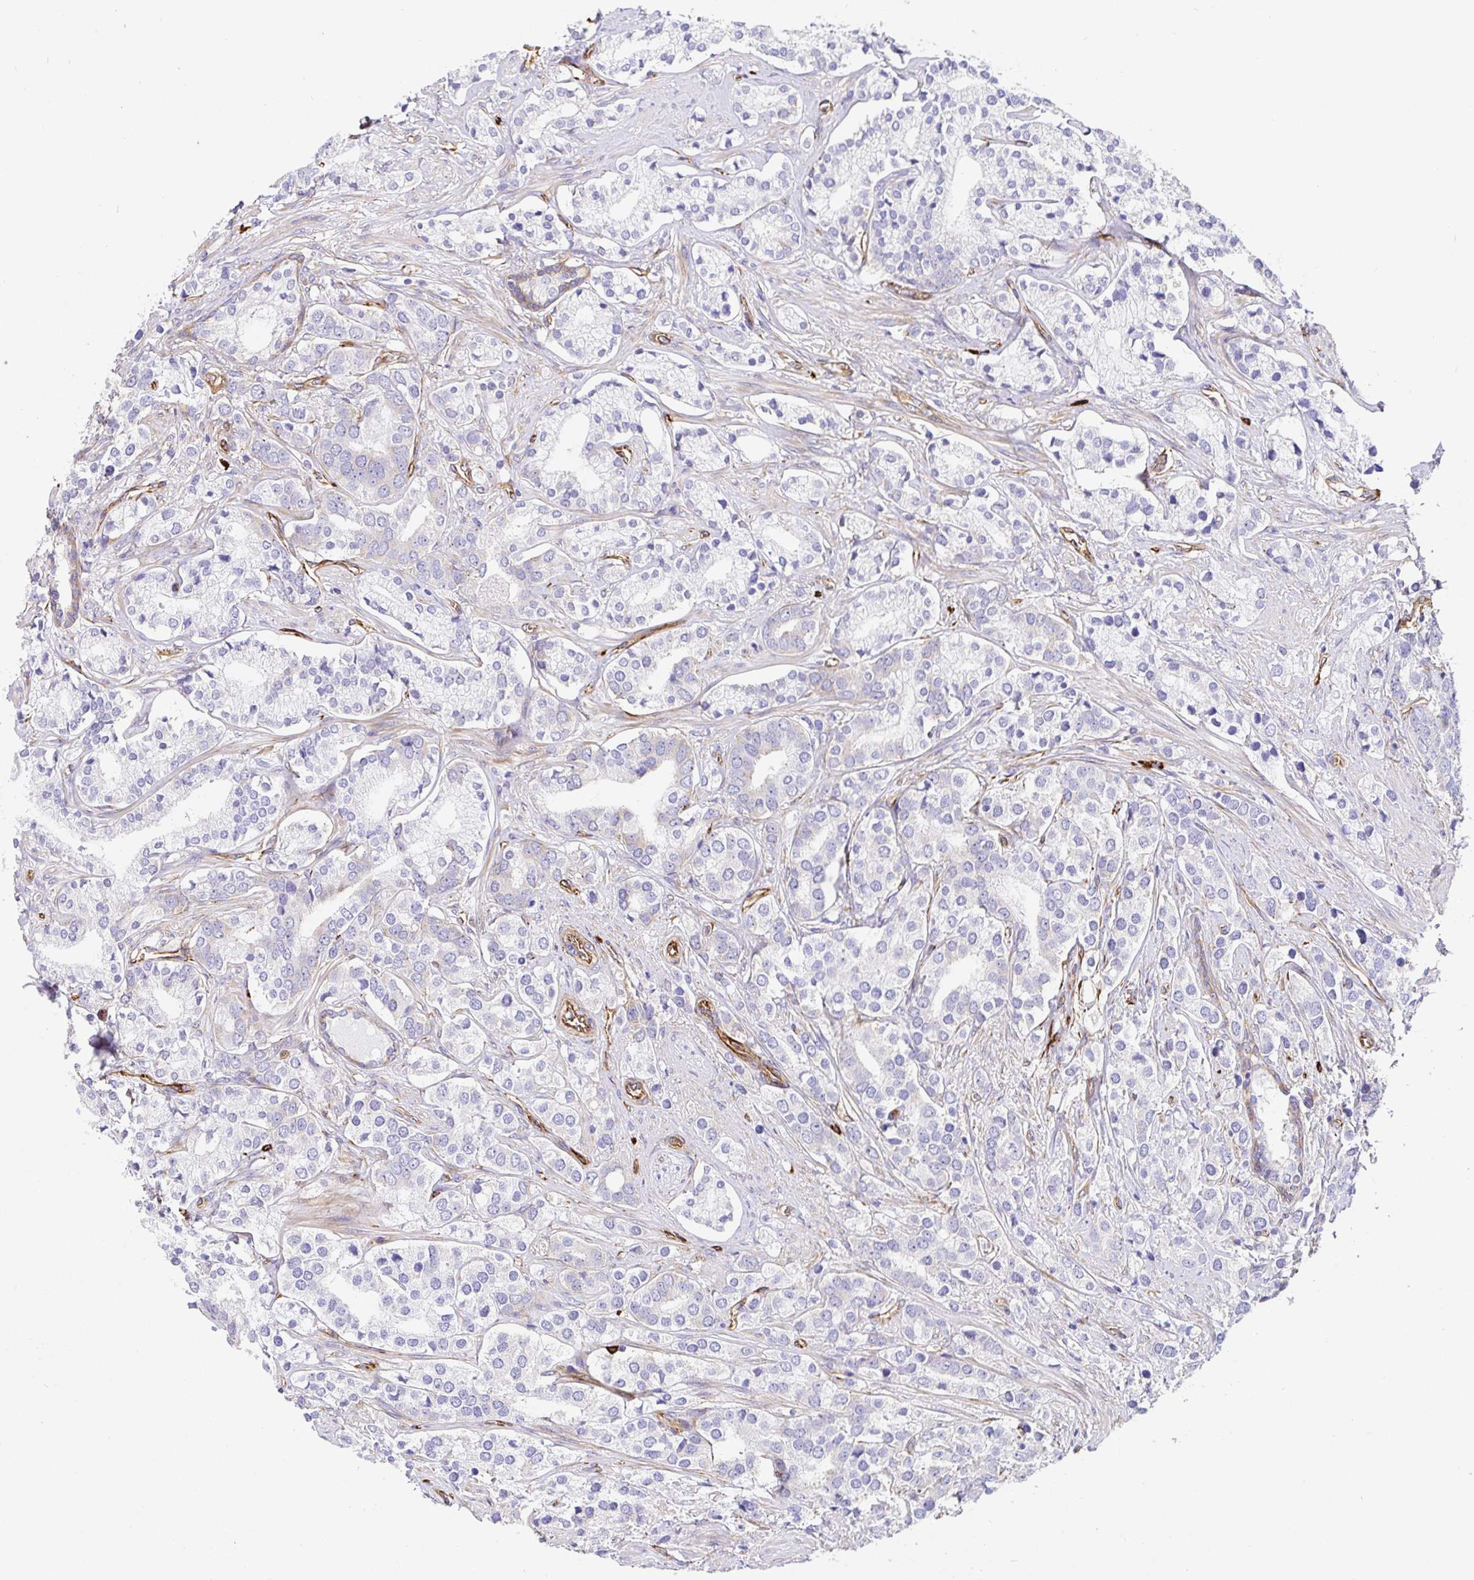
{"staining": {"intensity": "negative", "quantity": "none", "location": "none"}, "tissue": "prostate cancer", "cell_type": "Tumor cells", "image_type": "cancer", "snomed": [{"axis": "morphology", "description": "Adenocarcinoma, High grade"}, {"axis": "topography", "description": "Prostate"}], "caption": "Protein analysis of prostate cancer (adenocarcinoma (high-grade)) displays no significant staining in tumor cells.", "gene": "DOCK1", "patient": {"sex": "male", "age": 58}}